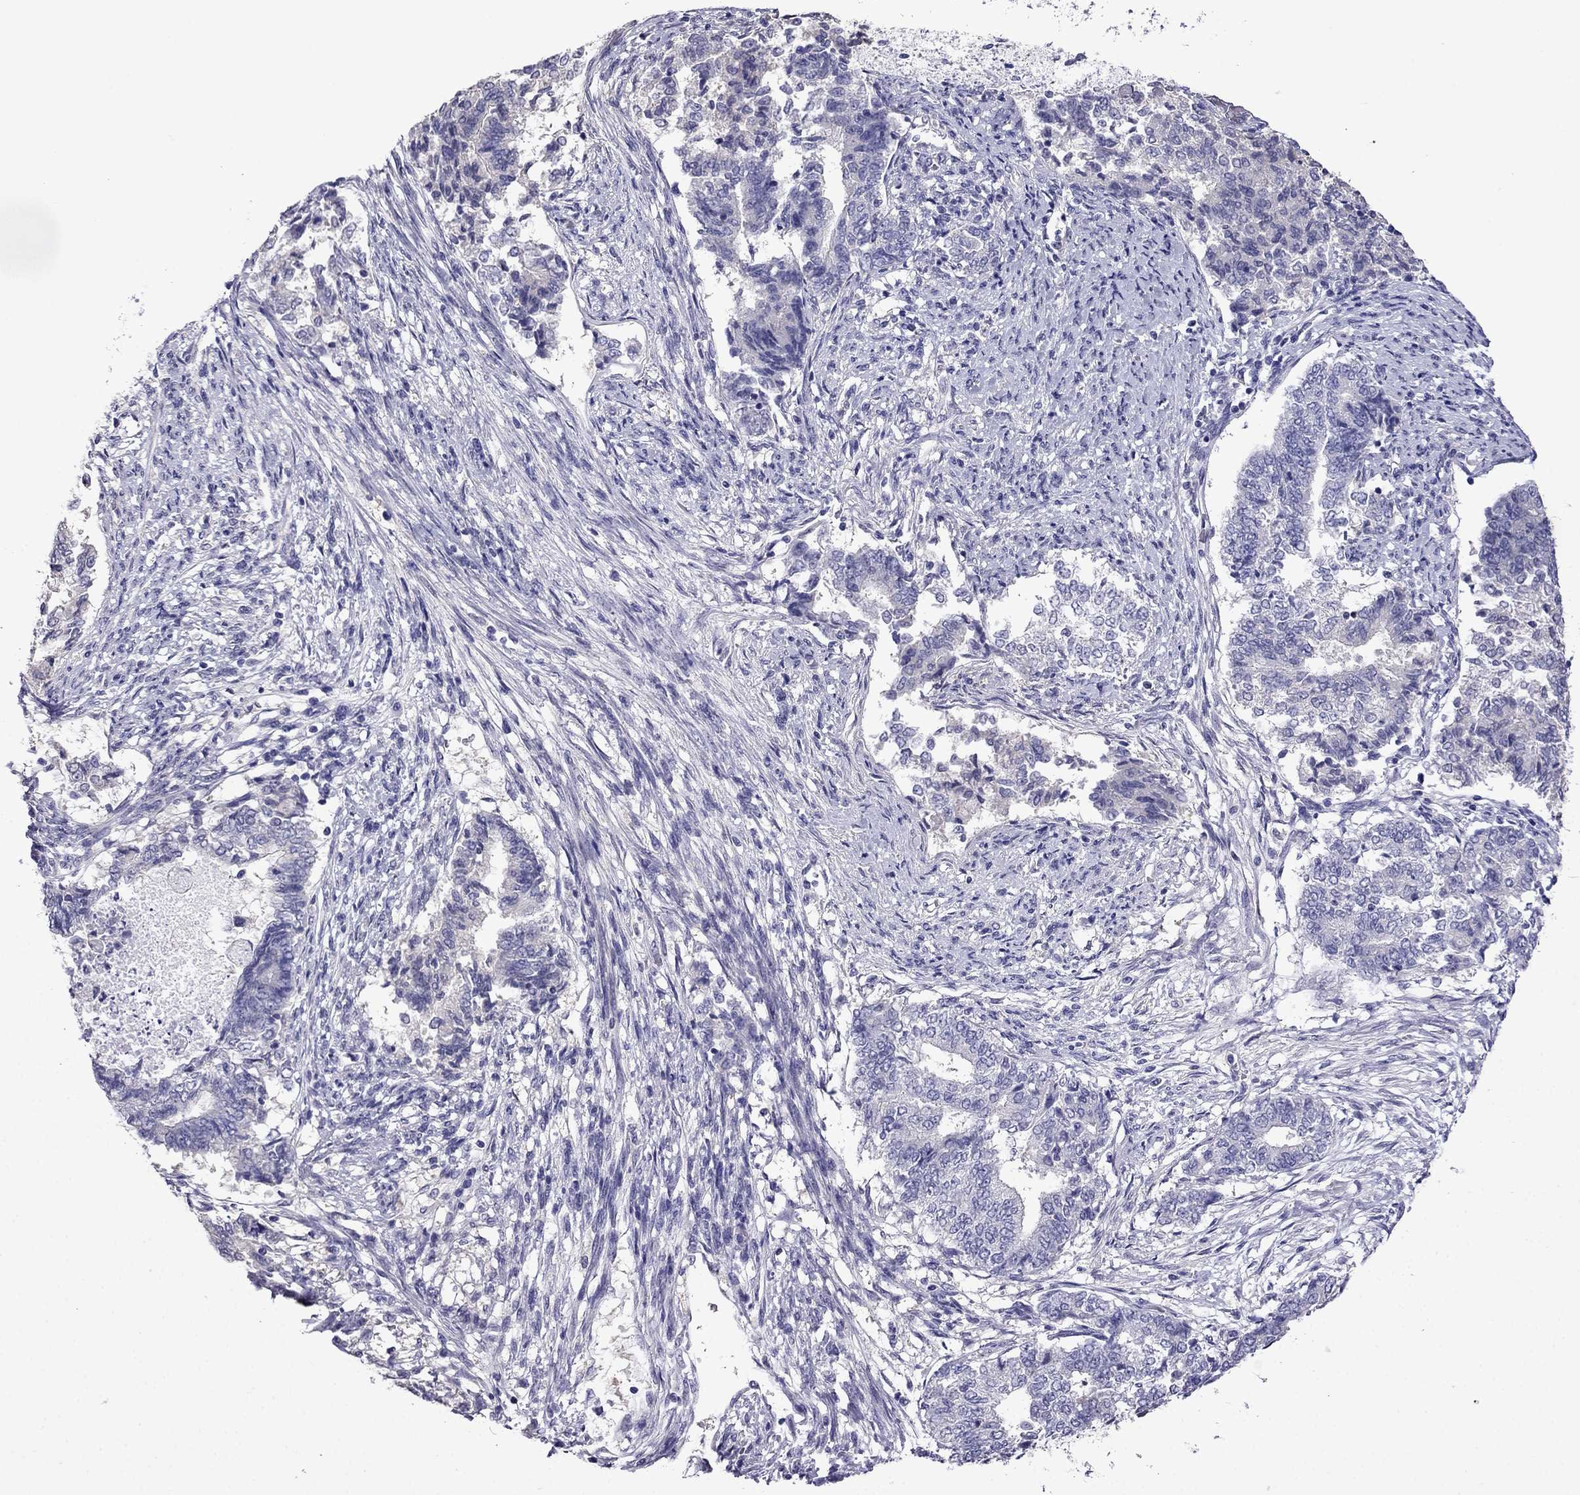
{"staining": {"intensity": "negative", "quantity": "none", "location": "none"}, "tissue": "endometrial cancer", "cell_type": "Tumor cells", "image_type": "cancer", "snomed": [{"axis": "morphology", "description": "Adenocarcinoma, NOS"}, {"axis": "topography", "description": "Endometrium"}], "caption": "Histopathology image shows no significant protein positivity in tumor cells of endometrial adenocarcinoma.", "gene": "SCNN1D", "patient": {"sex": "female", "age": 65}}